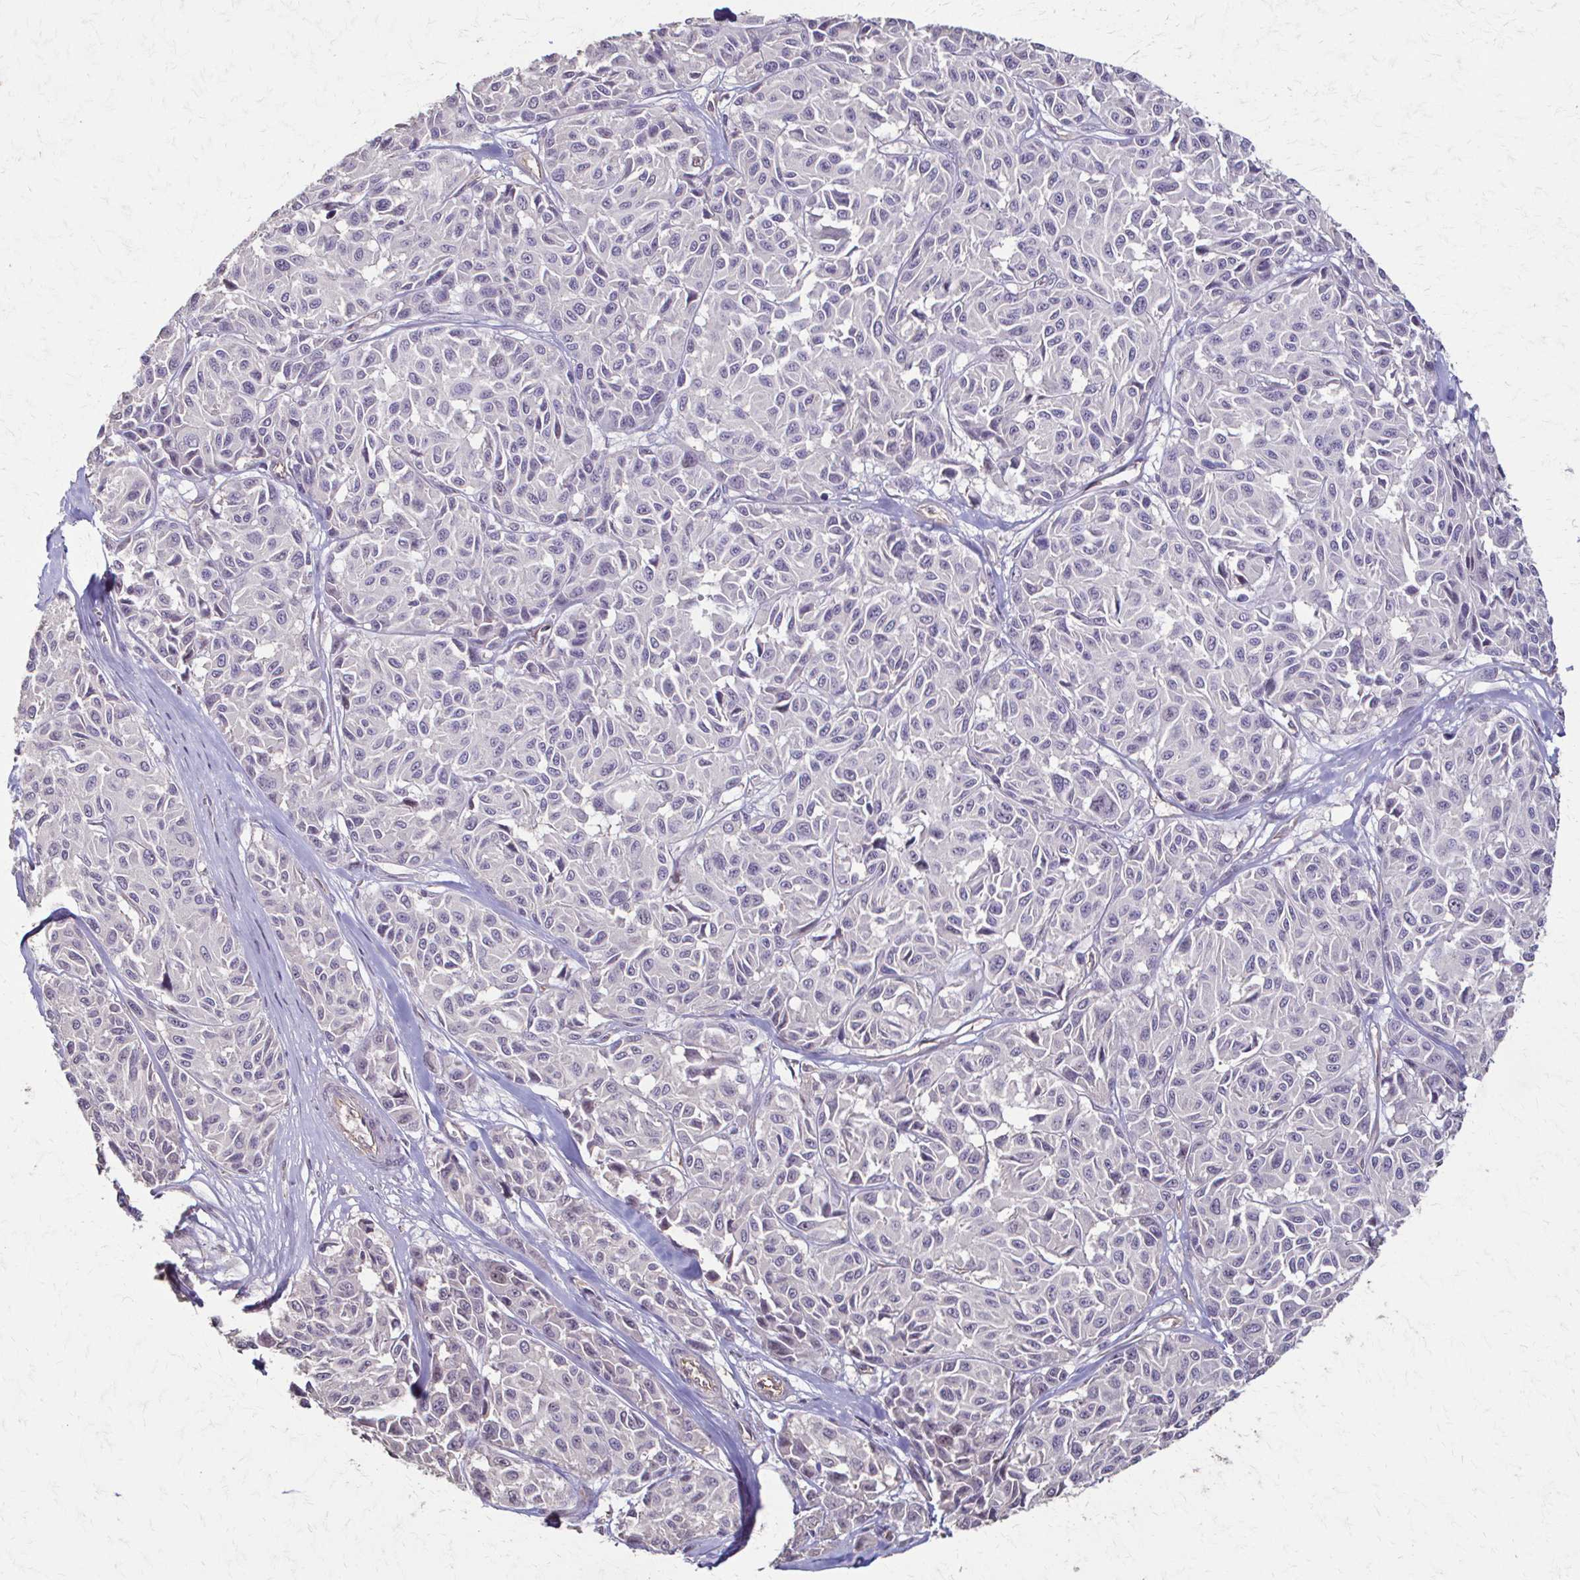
{"staining": {"intensity": "negative", "quantity": "none", "location": "none"}, "tissue": "melanoma", "cell_type": "Tumor cells", "image_type": "cancer", "snomed": [{"axis": "morphology", "description": "Malignant melanoma, NOS"}, {"axis": "topography", "description": "Skin"}], "caption": "Micrograph shows no protein expression in tumor cells of malignant melanoma tissue.", "gene": "IL18BP", "patient": {"sex": "female", "age": 66}}